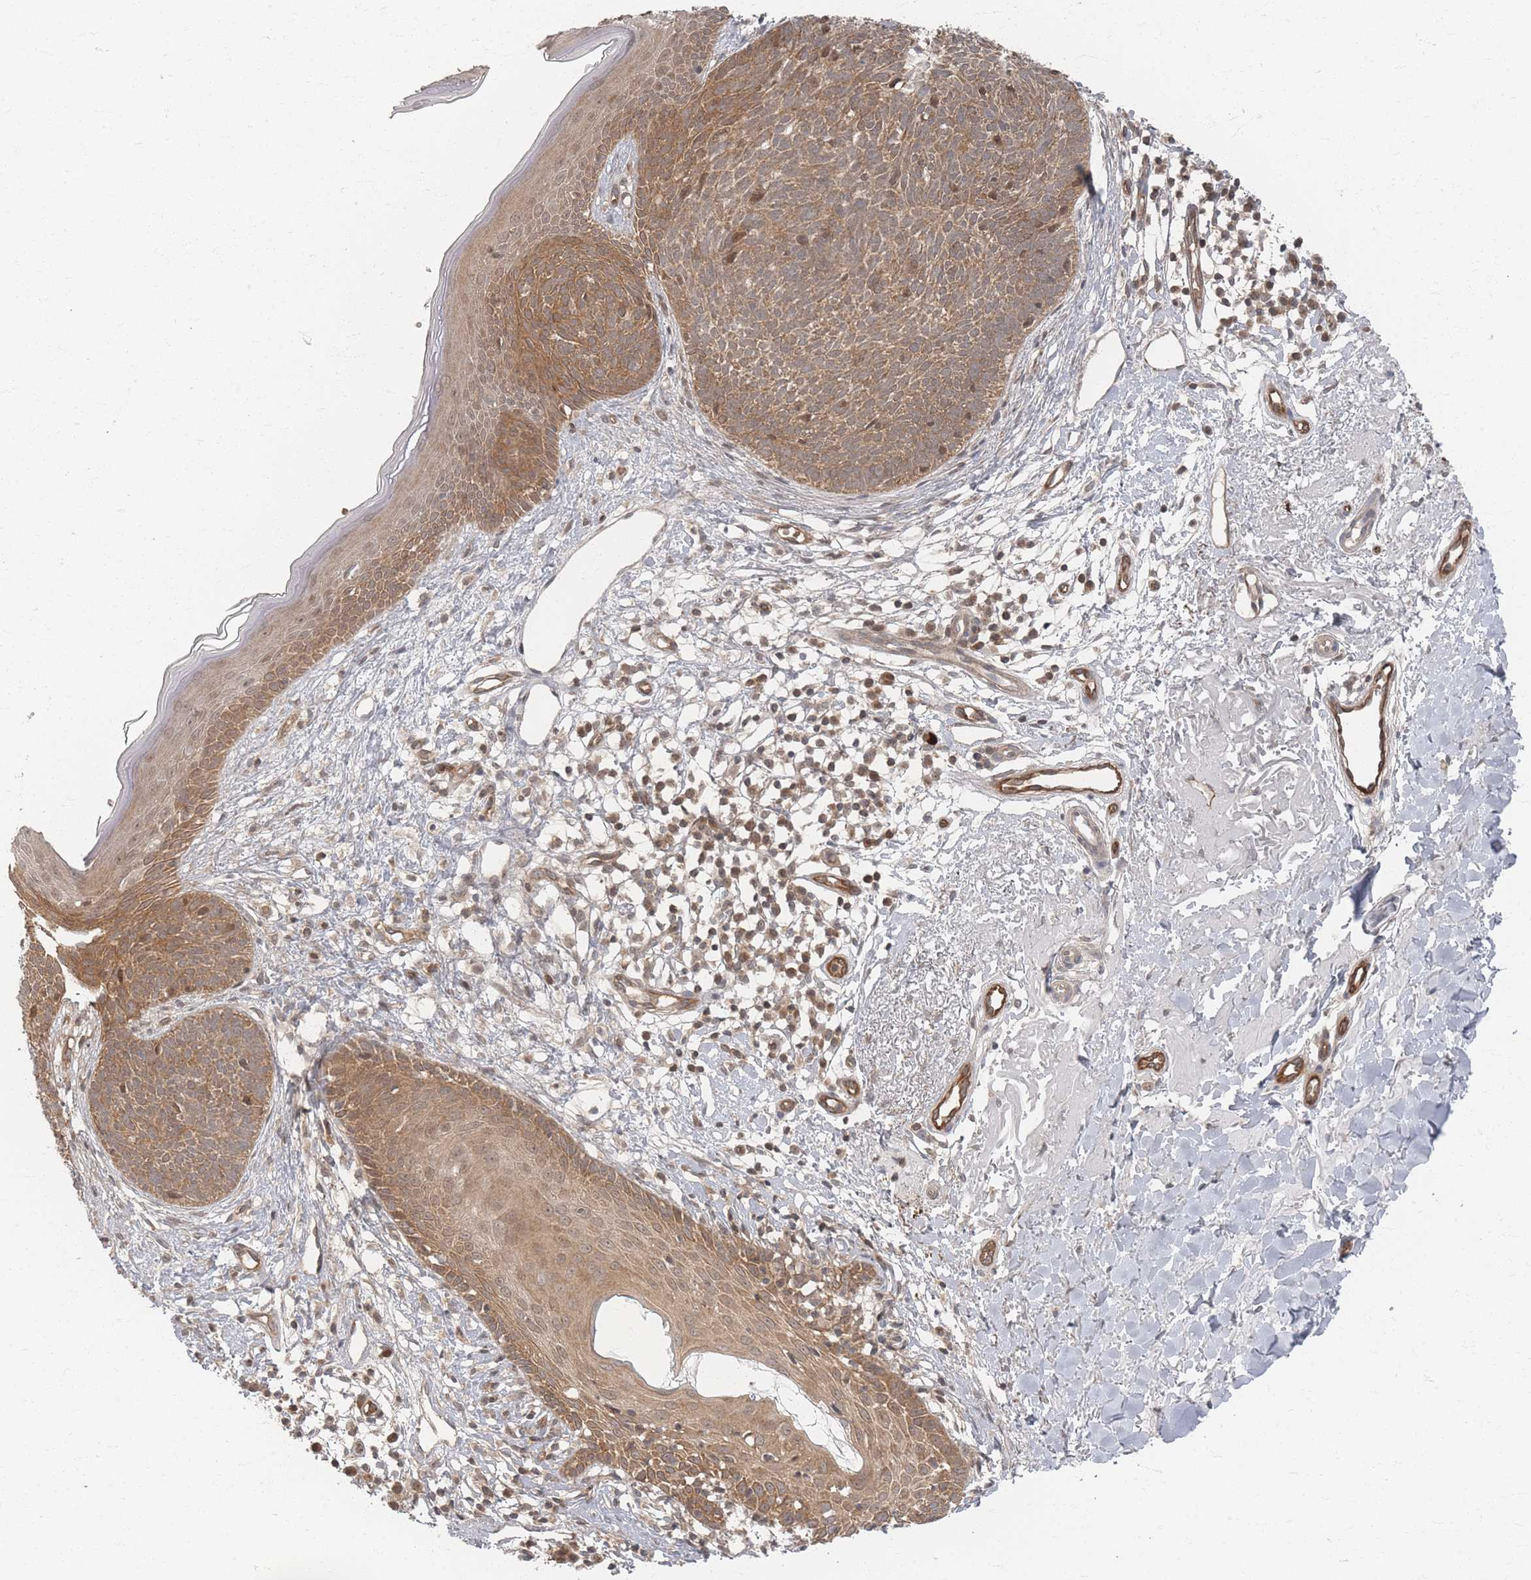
{"staining": {"intensity": "moderate", "quantity": ">75%", "location": "cytoplasmic/membranous"}, "tissue": "skin cancer", "cell_type": "Tumor cells", "image_type": "cancer", "snomed": [{"axis": "morphology", "description": "Basal cell carcinoma"}, {"axis": "topography", "description": "Skin"}], "caption": "Protein staining reveals moderate cytoplasmic/membranous positivity in about >75% of tumor cells in basal cell carcinoma (skin).", "gene": "PSMD9", "patient": {"sex": "male", "age": 84}}